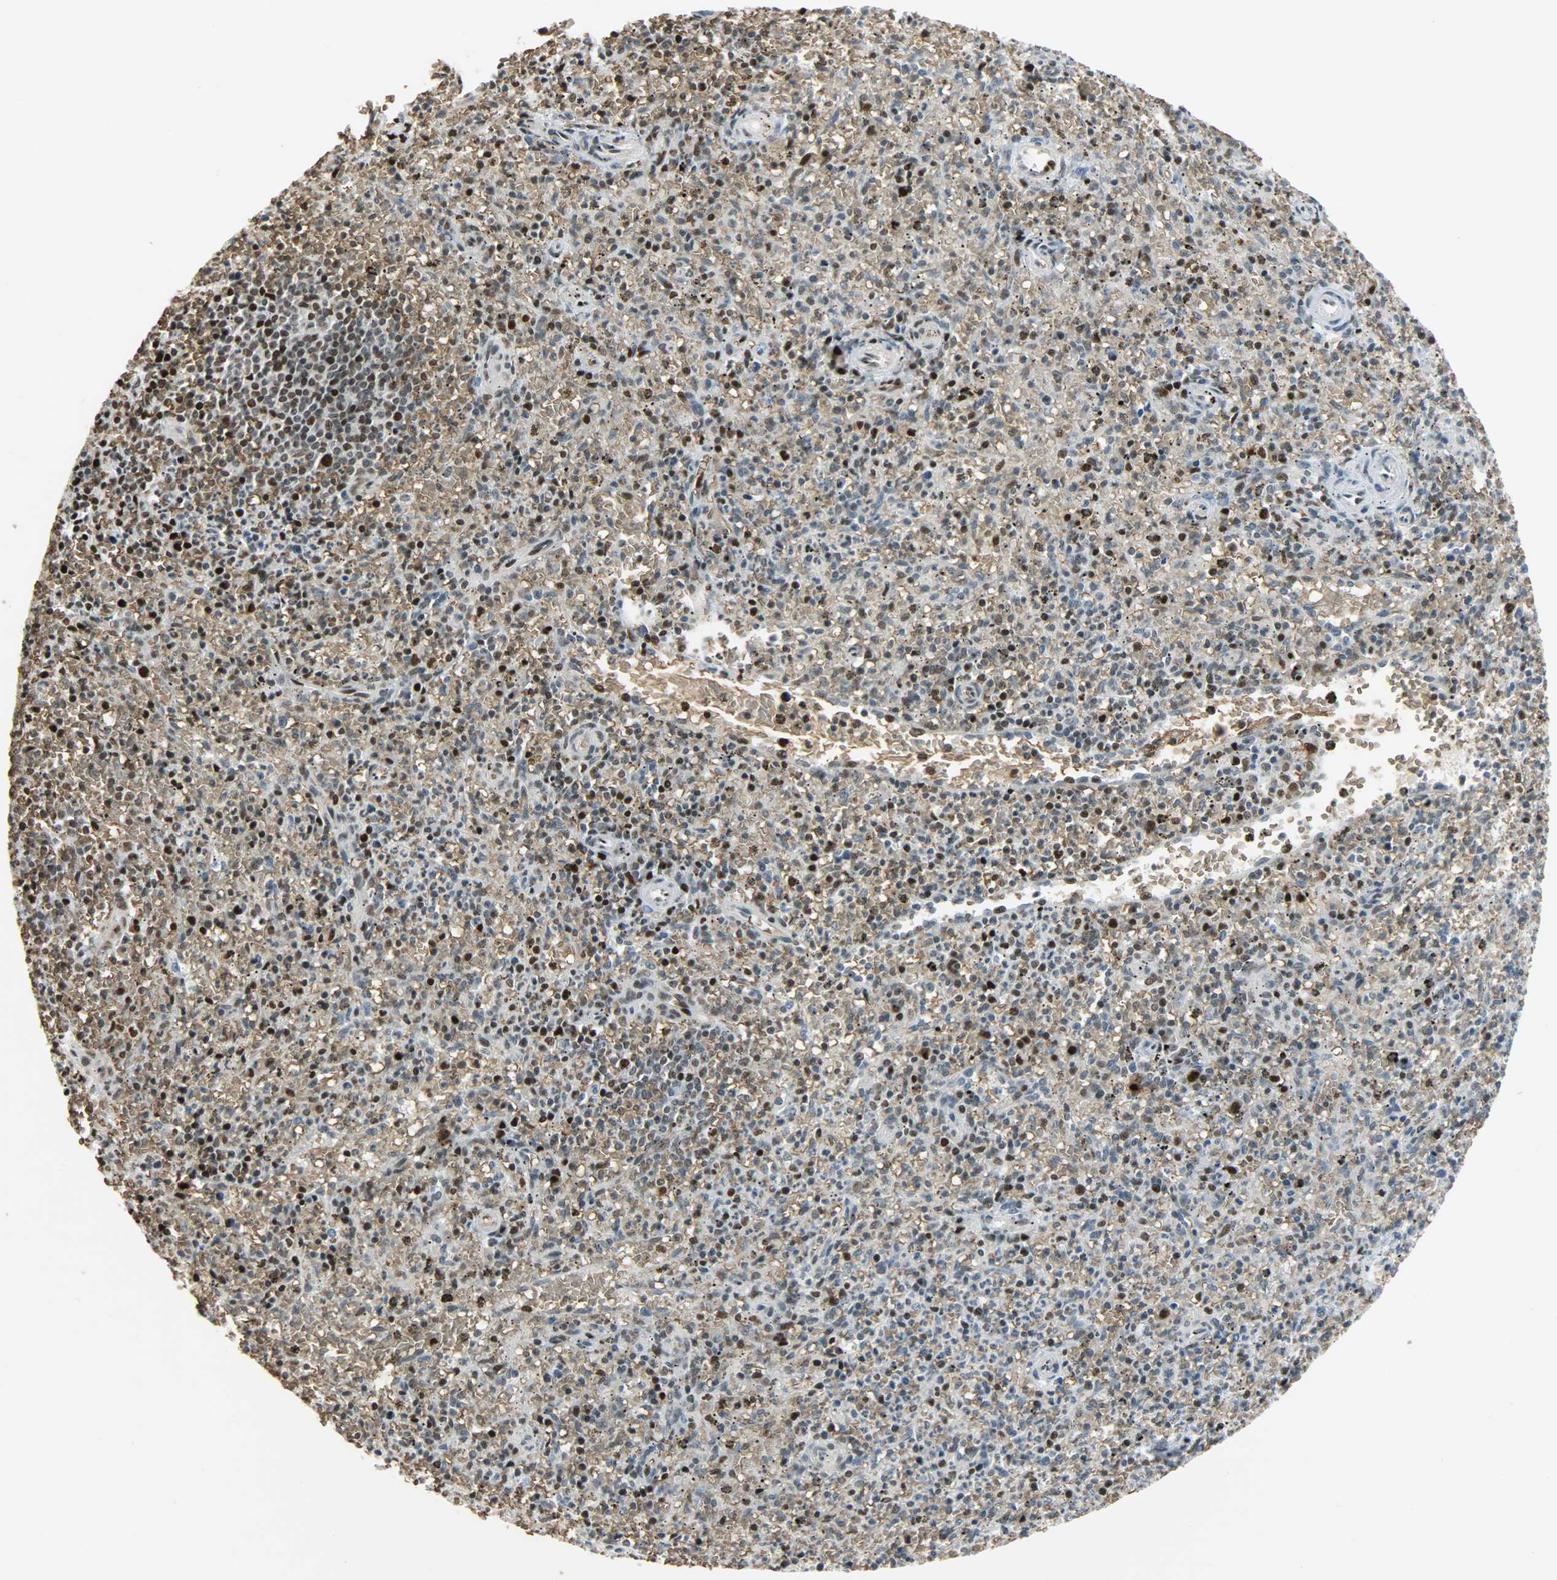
{"staining": {"intensity": "strong", "quantity": ">75%", "location": "cytoplasmic/membranous,nuclear"}, "tissue": "spleen", "cell_type": "Cells in red pulp", "image_type": "normal", "snomed": [{"axis": "morphology", "description": "Normal tissue, NOS"}, {"axis": "topography", "description": "Spleen"}], "caption": "The micrograph exhibits staining of unremarkable spleen, revealing strong cytoplasmic/membranous,nuclear protein positivity (brown color) within cells in red pulp. The staining was performed using DAB, with brown indicating positive protein expression. Nuclei are stained blue with hematoxylin.", "gene": "SNAI1", "patient": {"sex": "male", "age": 72}}